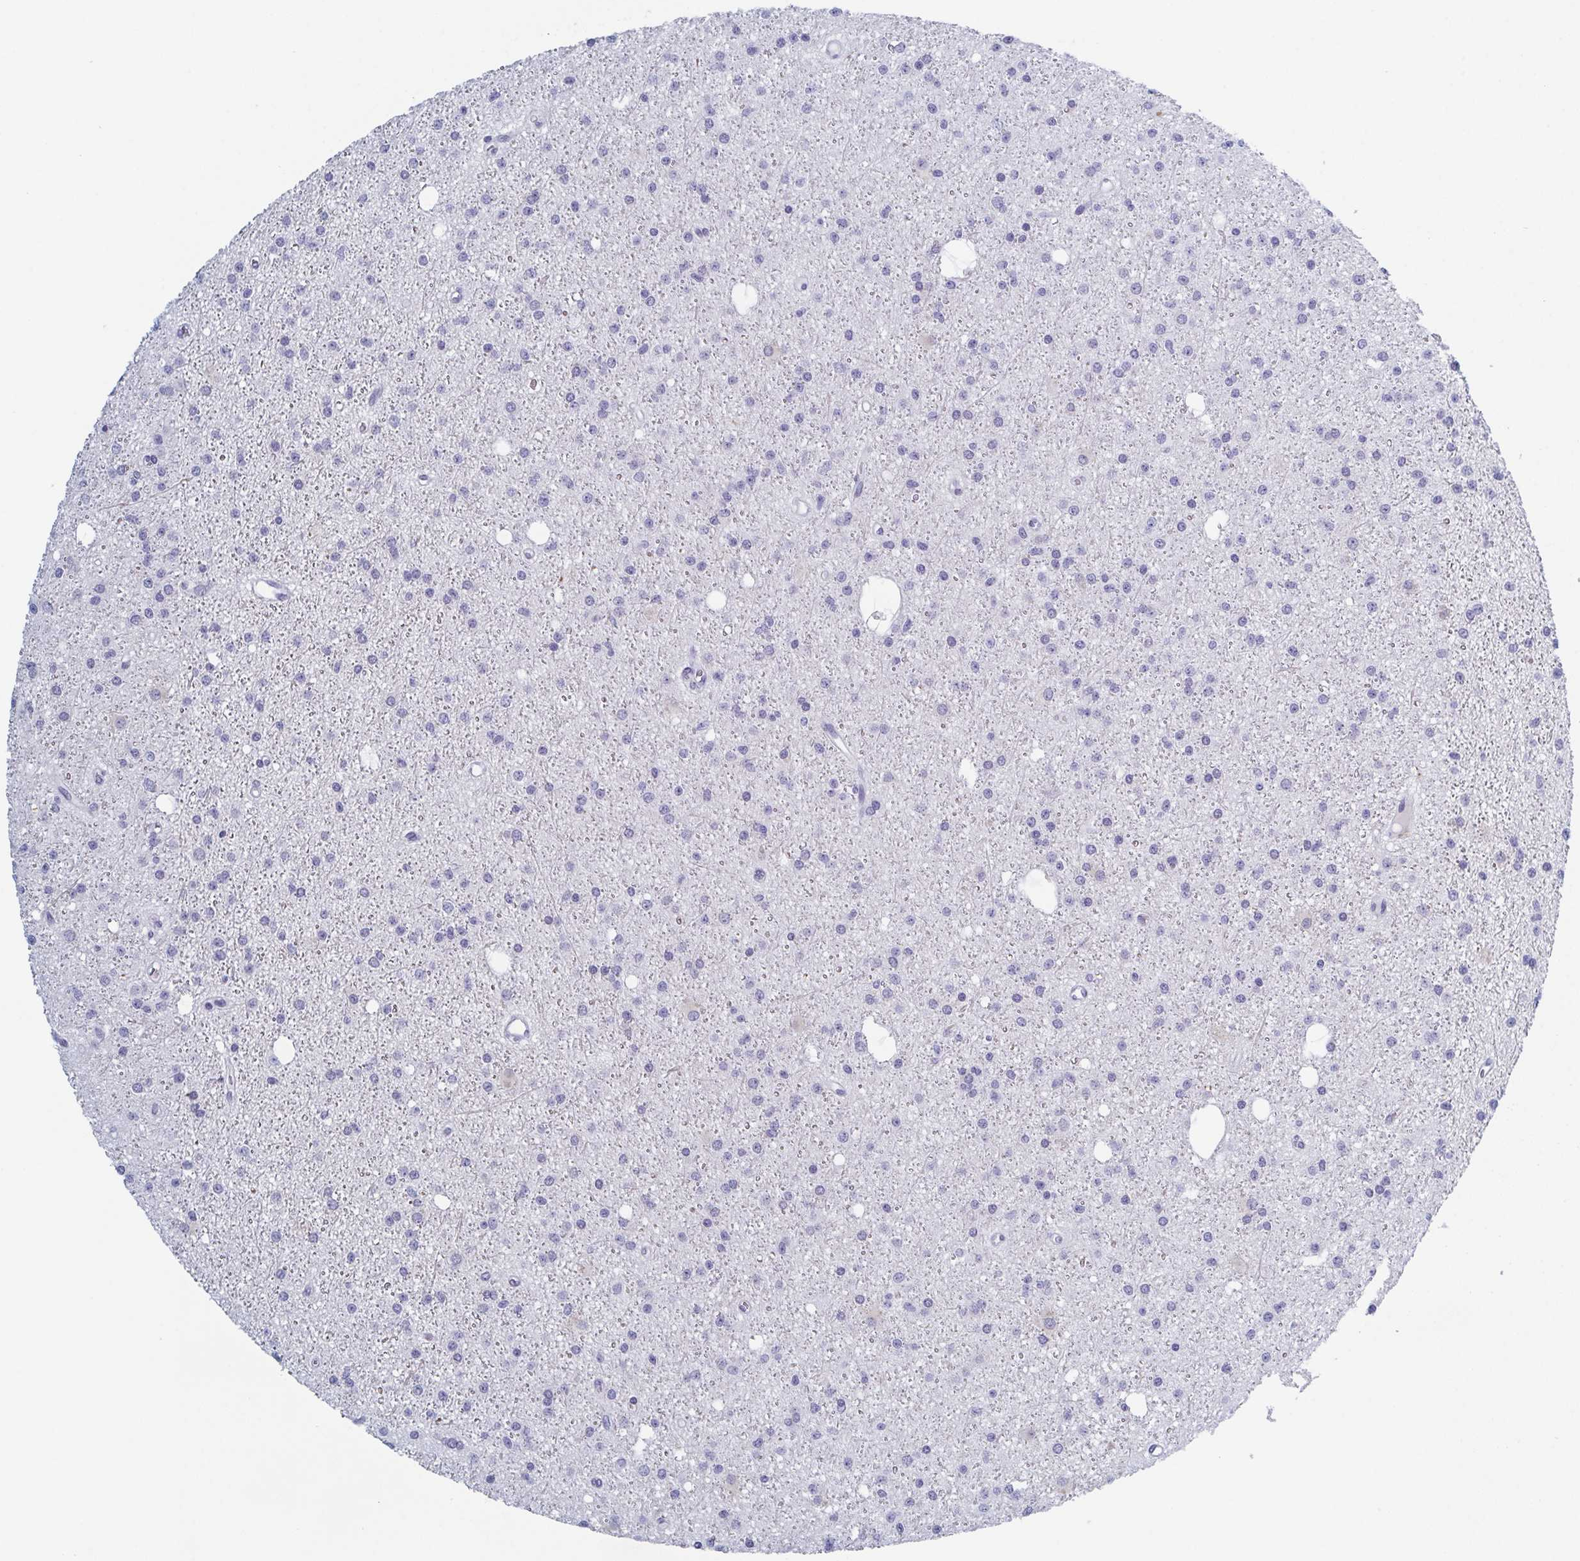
{"staining": {"intensity": "negative", "quantity": "none", "location": "none"}, "tissue": "glioma", "cell_type": "Tumor cells", "image_type": "cancer", "snomed": [{"axis": "morphology", "description": "Glioma, malignant, Low grade"}, {"axis": "topography", "description": "Brain"}], "caption": "This is a micrograph of immunohistochemistry staining of malignant glioma (low-grade), which shows no positivity in tumor cells.", "gene": "ZFP64", "patient": {"sex": "male", "age": 27}}